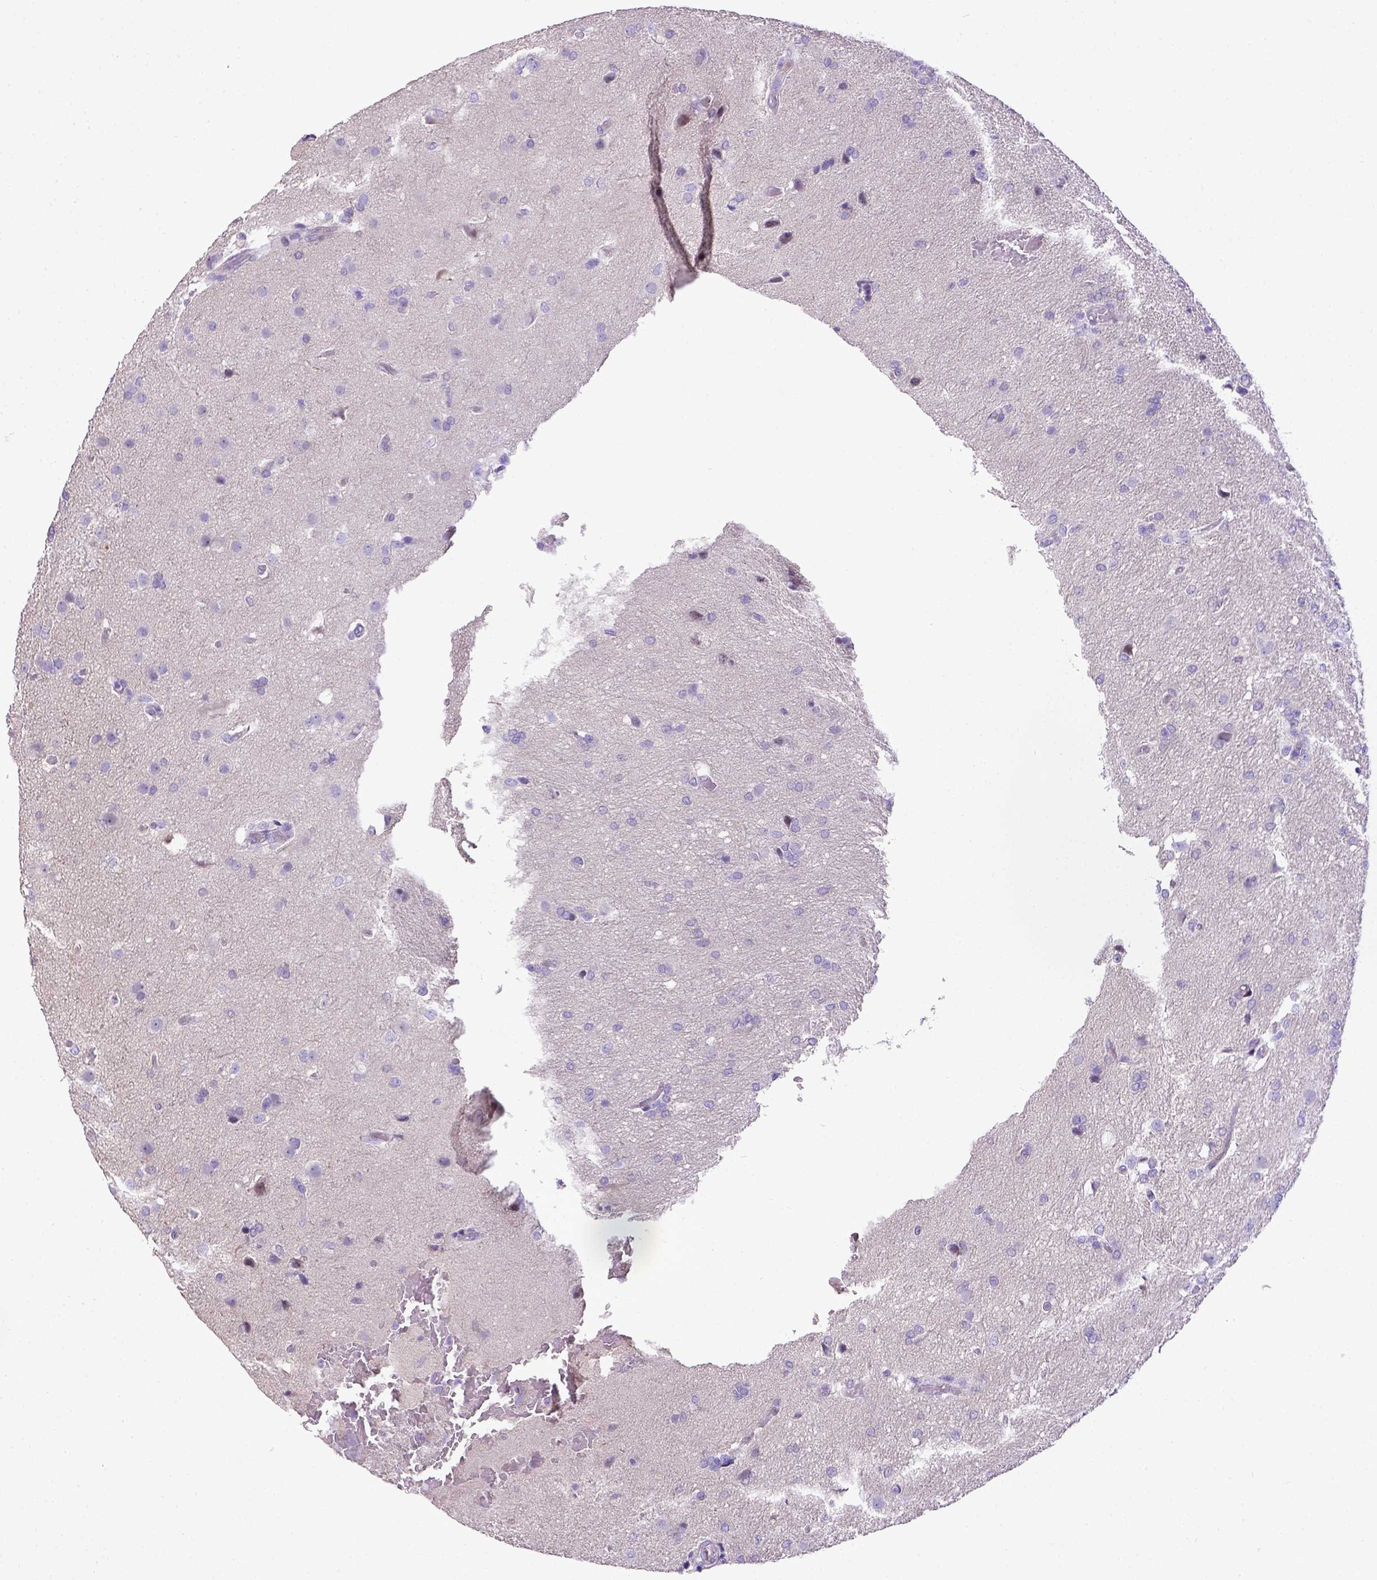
{"staining": {"intensity": "negative", "quantity": "none", "location": "none"}, "tissue": "glioma", "cell_type": "Tumor cells", "image_type": "cancer", "snomed": [{"axis": "morphology", "description": "Glioma, malignant, High grade"}, {"axis": "topography", "description": "Brain"}], "caption": "Immunohistochemistry (IHC) image of neoplastic tissue: glioma stained with DAB exhibits no significant protein staining in tumor cells.", "gene": "CD40", "patient": {"sex": "male", "age": 68}}